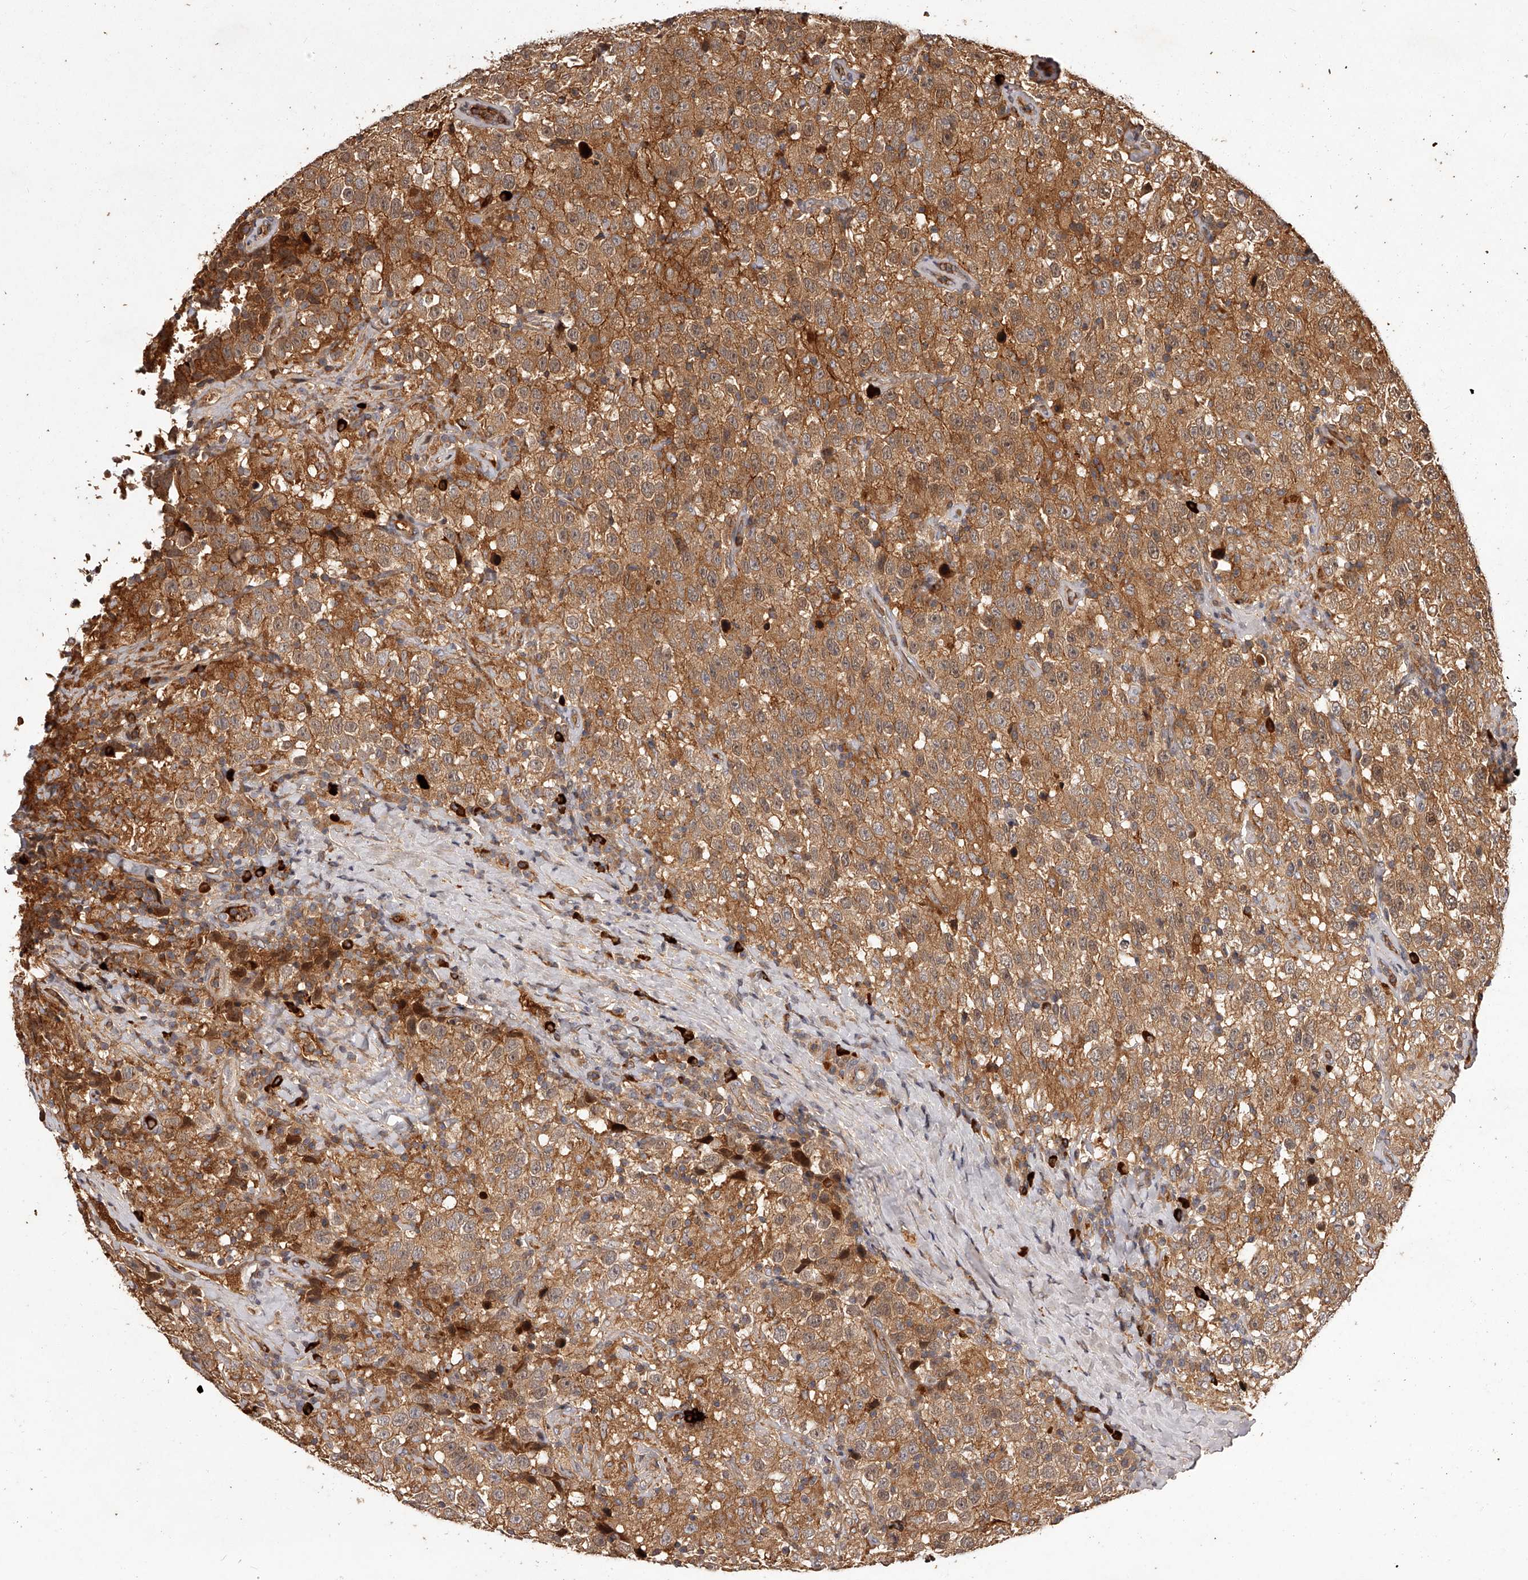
{"staining": {"intensity": "moderate", "quantity": ">75%", "location": "cytoplasmic/membranous"}, "tissue": "testis cancer", "cell_type": "Tumor cells", "image_type": "cancer", "snomed": [{"axis": "morphology", "description": "Seminoma, NOS"}, {"axis": "topography", "description": "Testis"}], "caption": "Human seminoma (testis) stained with a brown dye demonstrates moderate cytoplasmic/membranous positive positivity in approximately >75% of tumor cells.", "gene": "CRYZL1", "patient": {"sex": "male", "age": 41}}